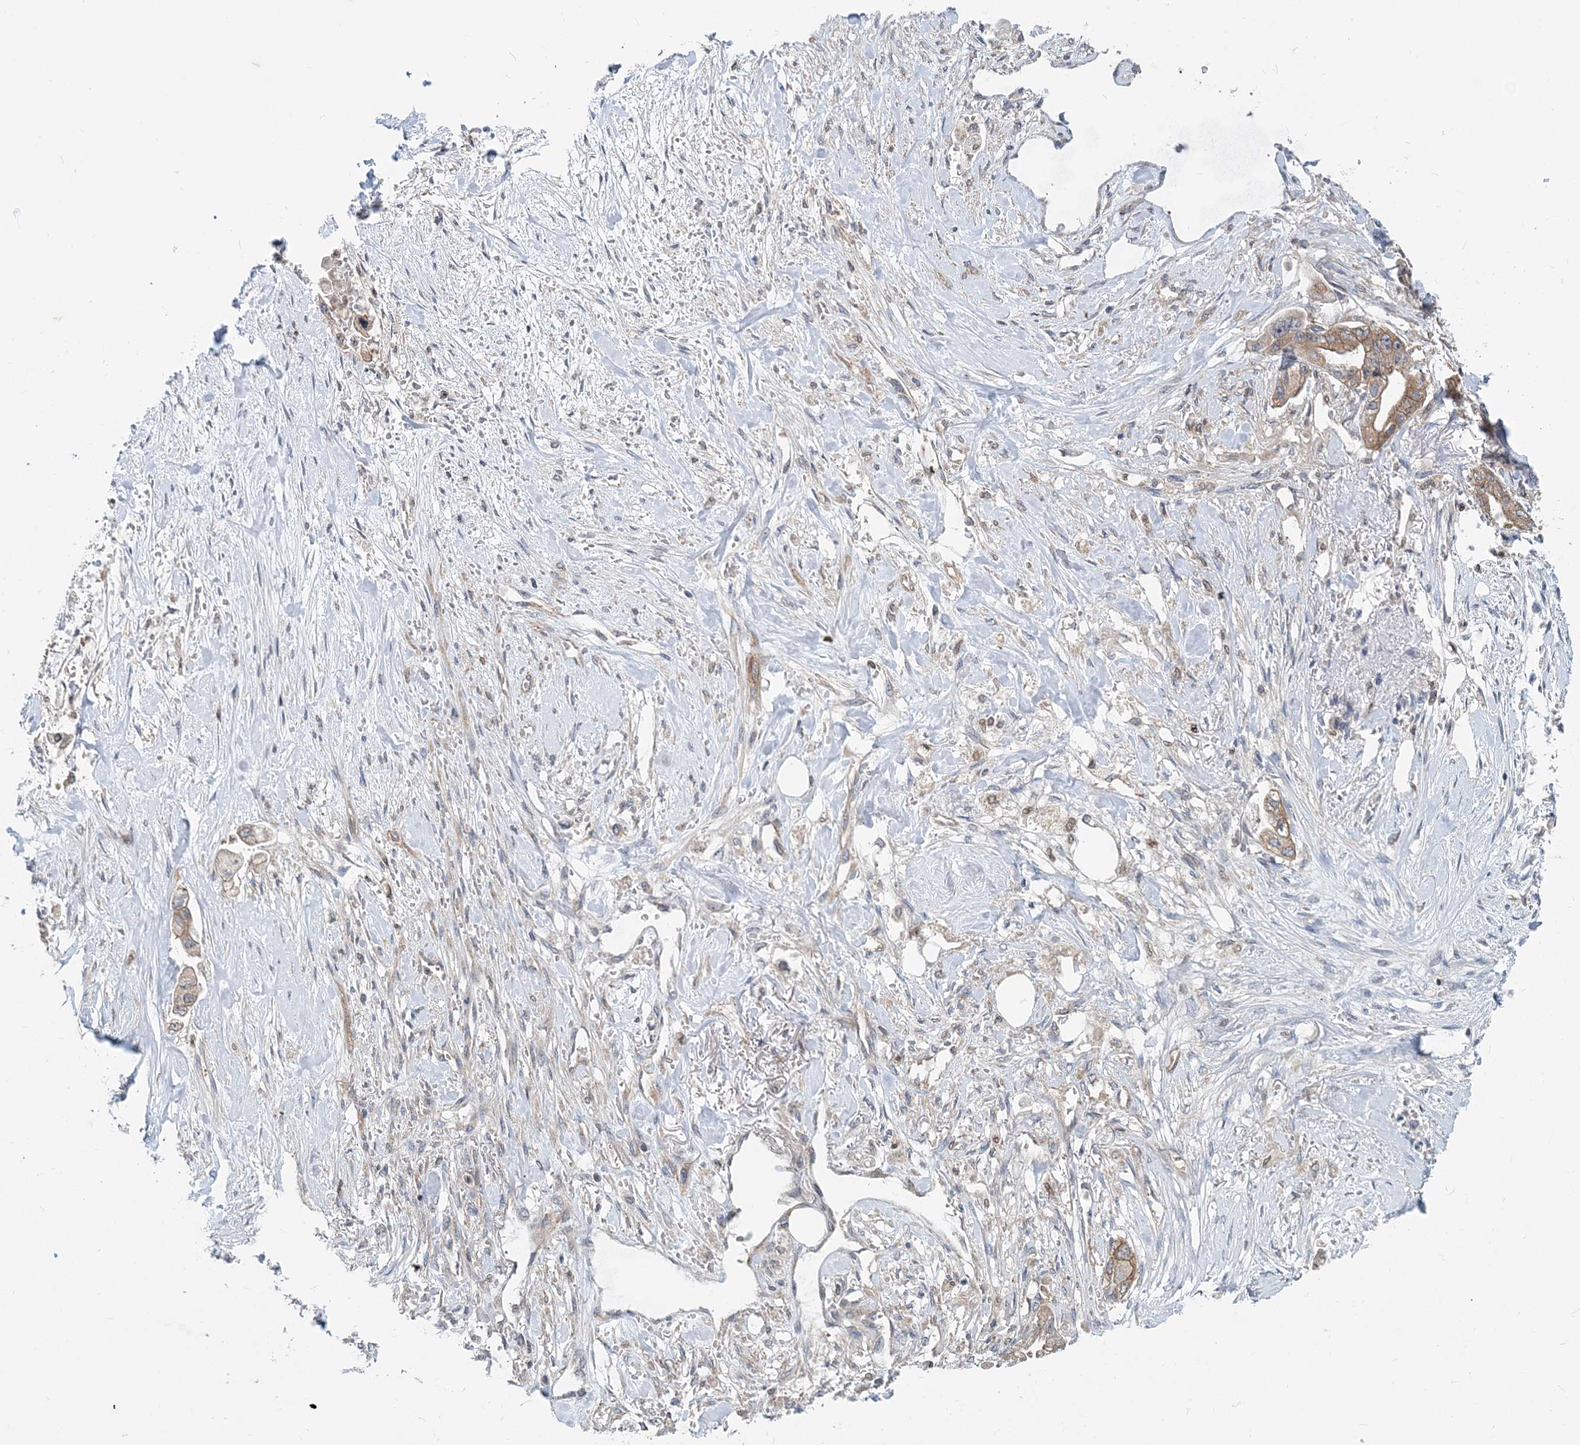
{"staining": {"intensity": "moderate", "quantity": ">75%", "location": "cytoplasmic/membranous"}, "tissue": "stomach cancer", "cell_type": "Tumor cells", "image_type": "cancer", "snomed": [{"axis": "morphology", "description": "Adenocarcinoma, NOS"}, {"axis": "topography", "description": "Stomach"}], "caption": "Adenocarcinoma (stomach) was stained to show a protein in brown. There is medium levels of moderate cytoplasmic/membranous expression in about >75% of tumor cells. Ihc stains the protein of interest in brown and the nuclei are stained blue.", "gene": "MOB4", "patient": {"sex": "male", "age": 62}}